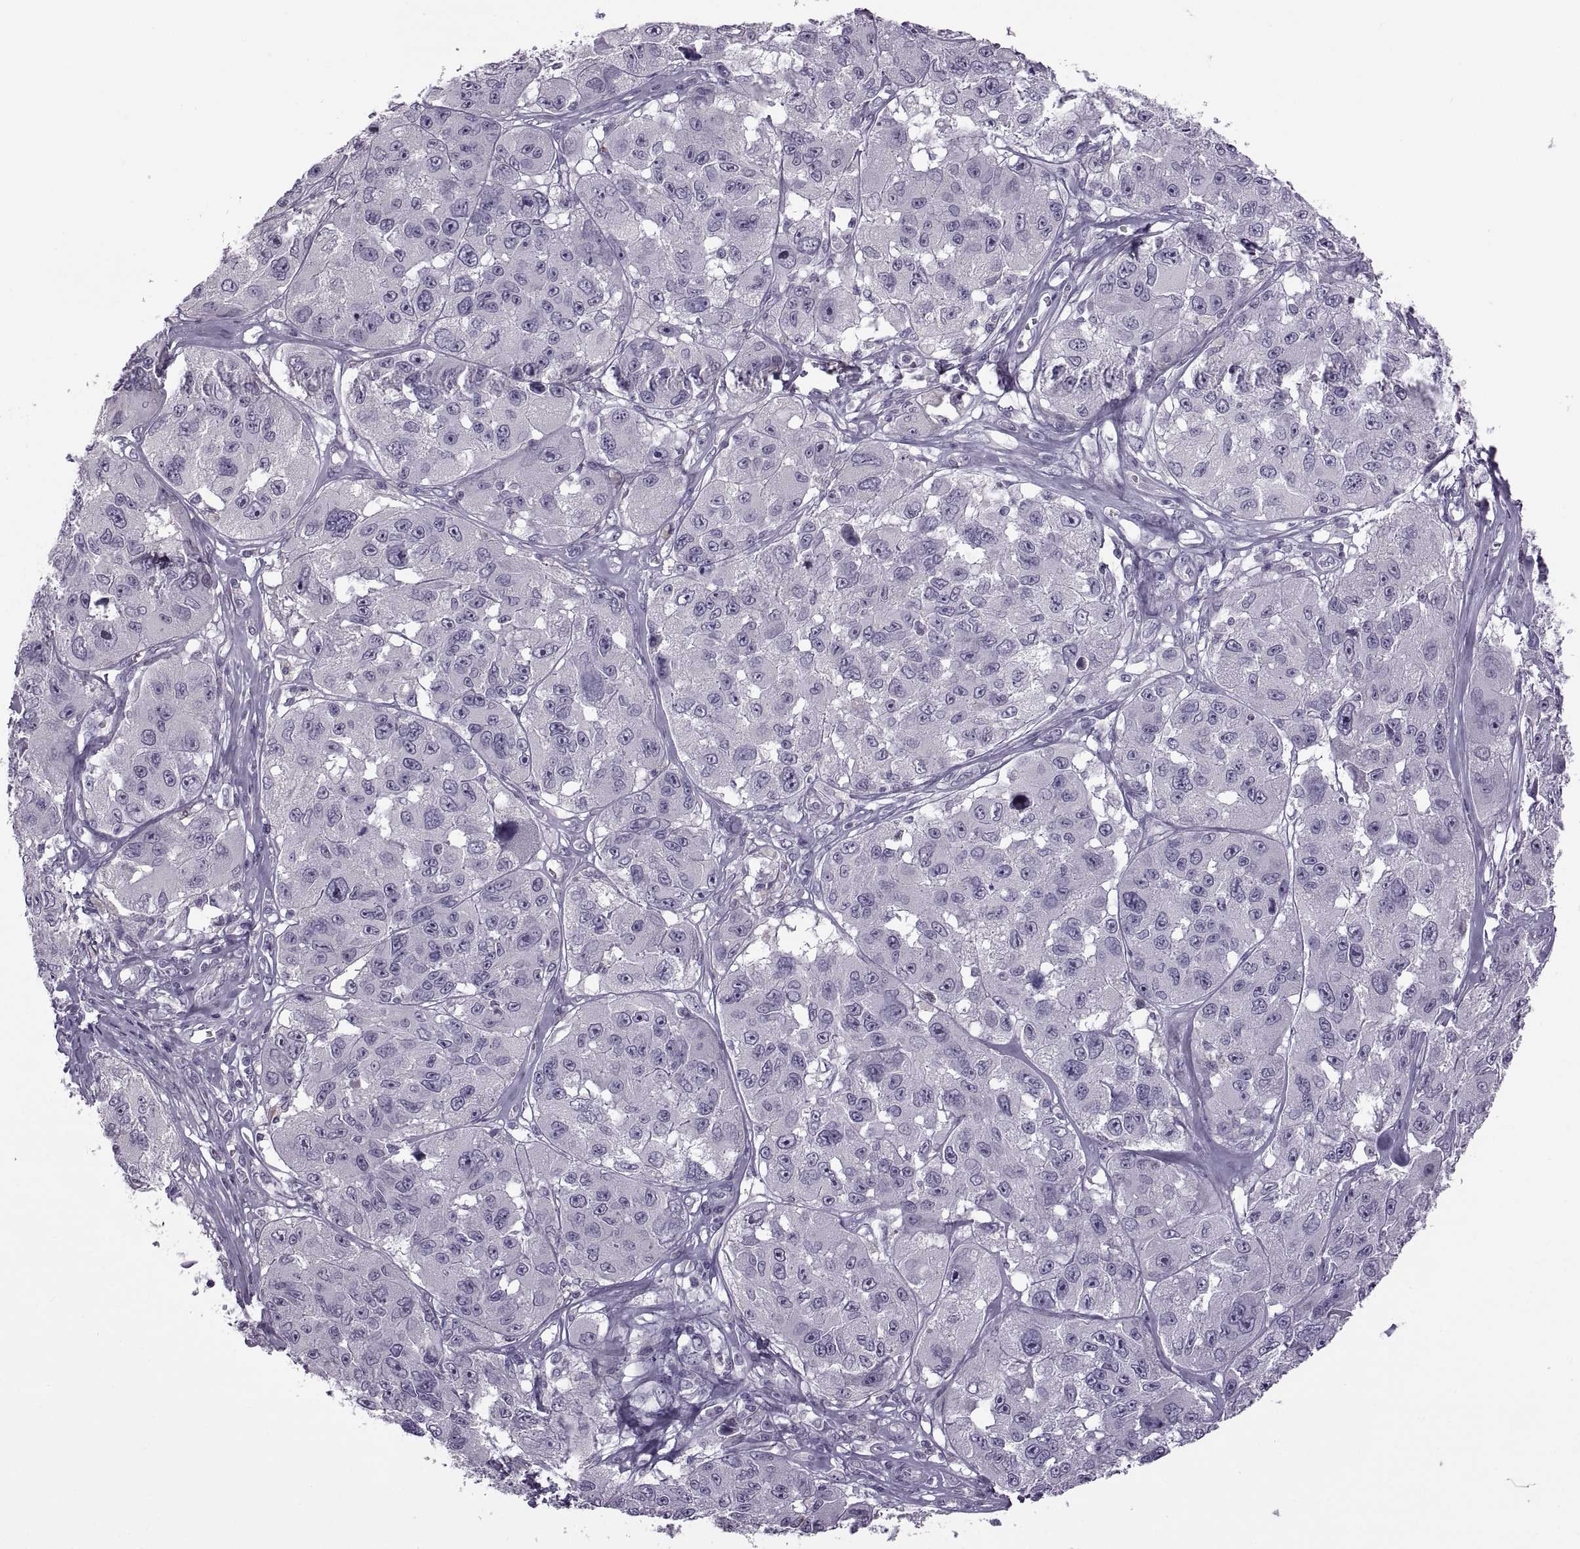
{"staining": {"intensity": "negative", "quantity": "none", "location": "none"}, "tissue": "melanoma", "cell_type": "Tumor cells", "image_type": "cancer", "snomed": [{"axis": "morphology", "description": "Malignant melanoma, NOS"}, {"axis": "topography", "description": "Skin"}], "caption": "This is an immunohistochemistry micrograph of human malignant melanoma. There is no positivity in tumor cells.", "gene": "RSPH6A", "patient": {"sex": "female", "age": 66}}